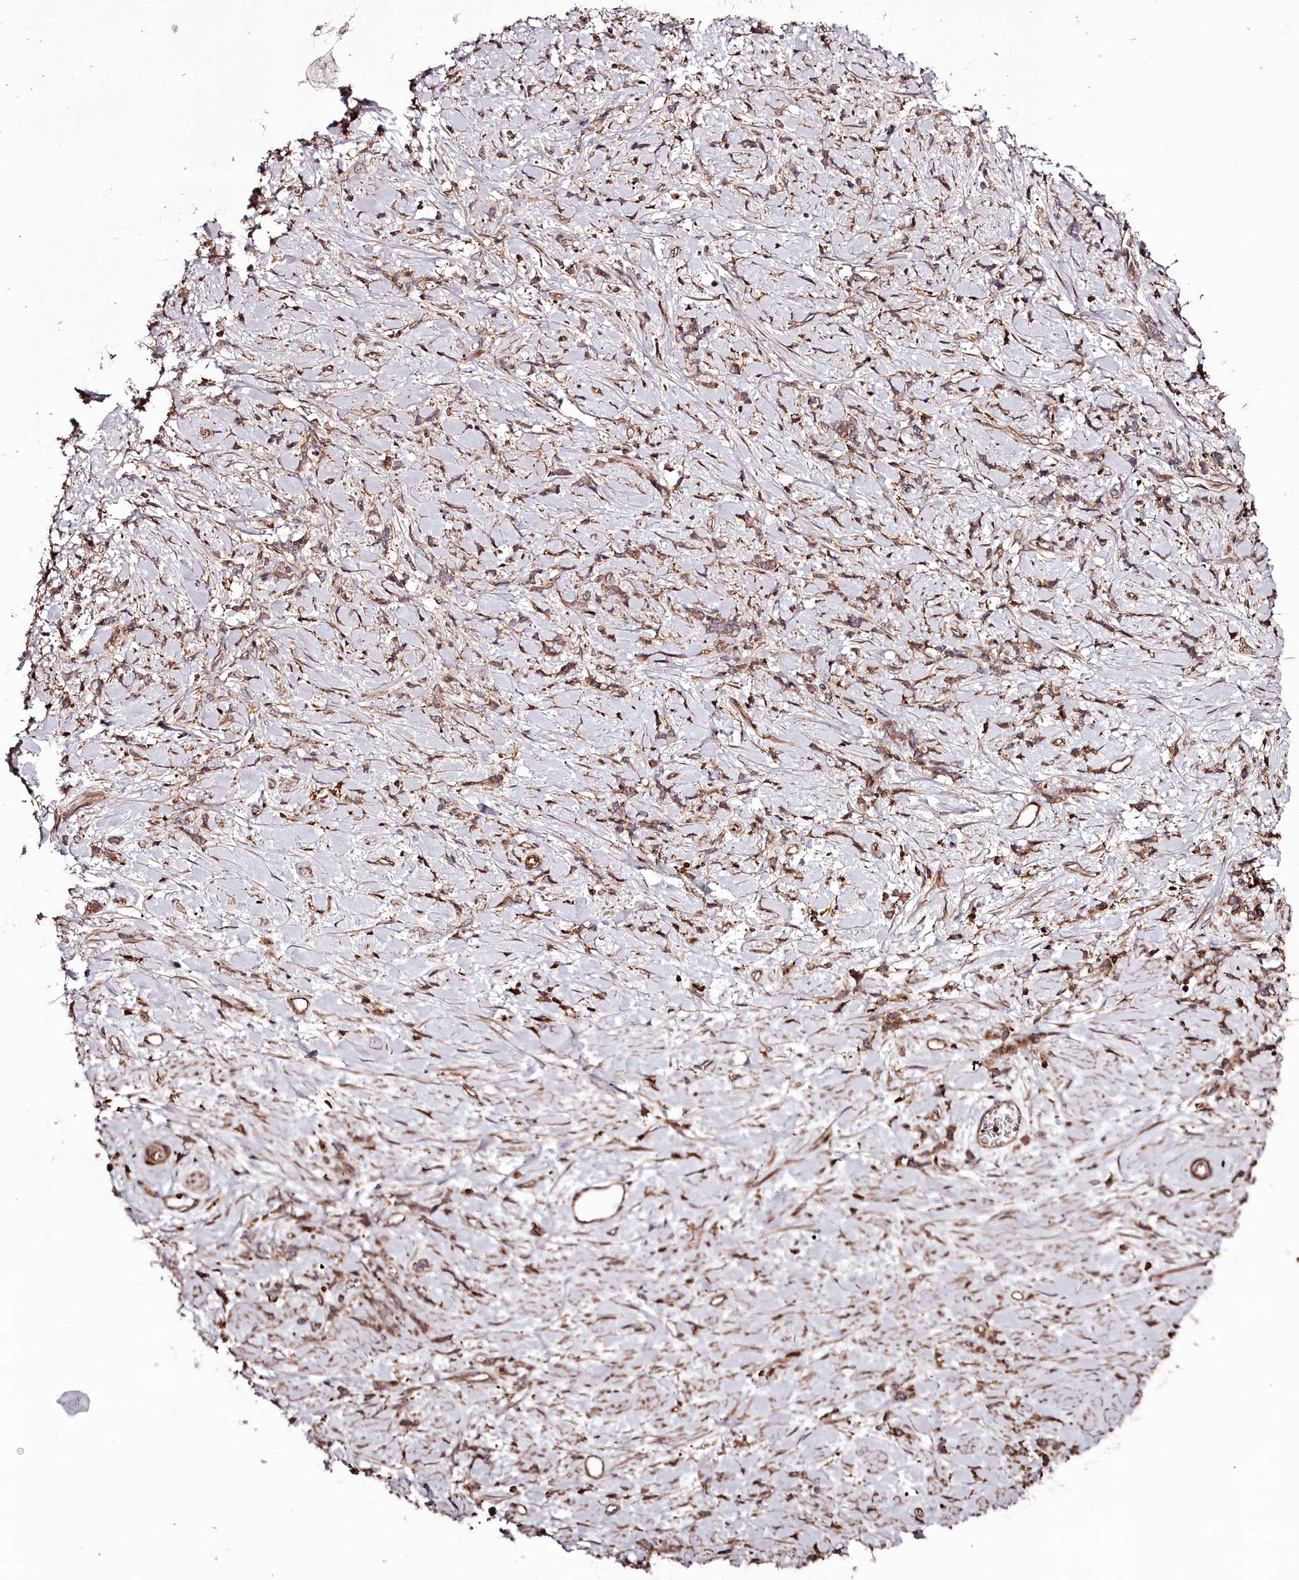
{"staining": {"intensity": "moderate", "quantity": ">75%", "location": "cytoplasmic/membranous"}, "tissue": "stomach cancer", "cell_type": "Tumor cells", "image_type": "cancer", "snomed": [{"axis": "morphology", "description": "Adenocarcinoma, NOS"}, {"axis": "topography", "description": "Stomach"}], "caption": "This photomicrograph demonstrates IHC staining of human stomach cancer (adenocarcinoma), with medium moderate cytoplasmic/membranous expression in about >75% of tumor cells.", "gene": "KIF14", "patient": {"sex": "female", "age": 60}}